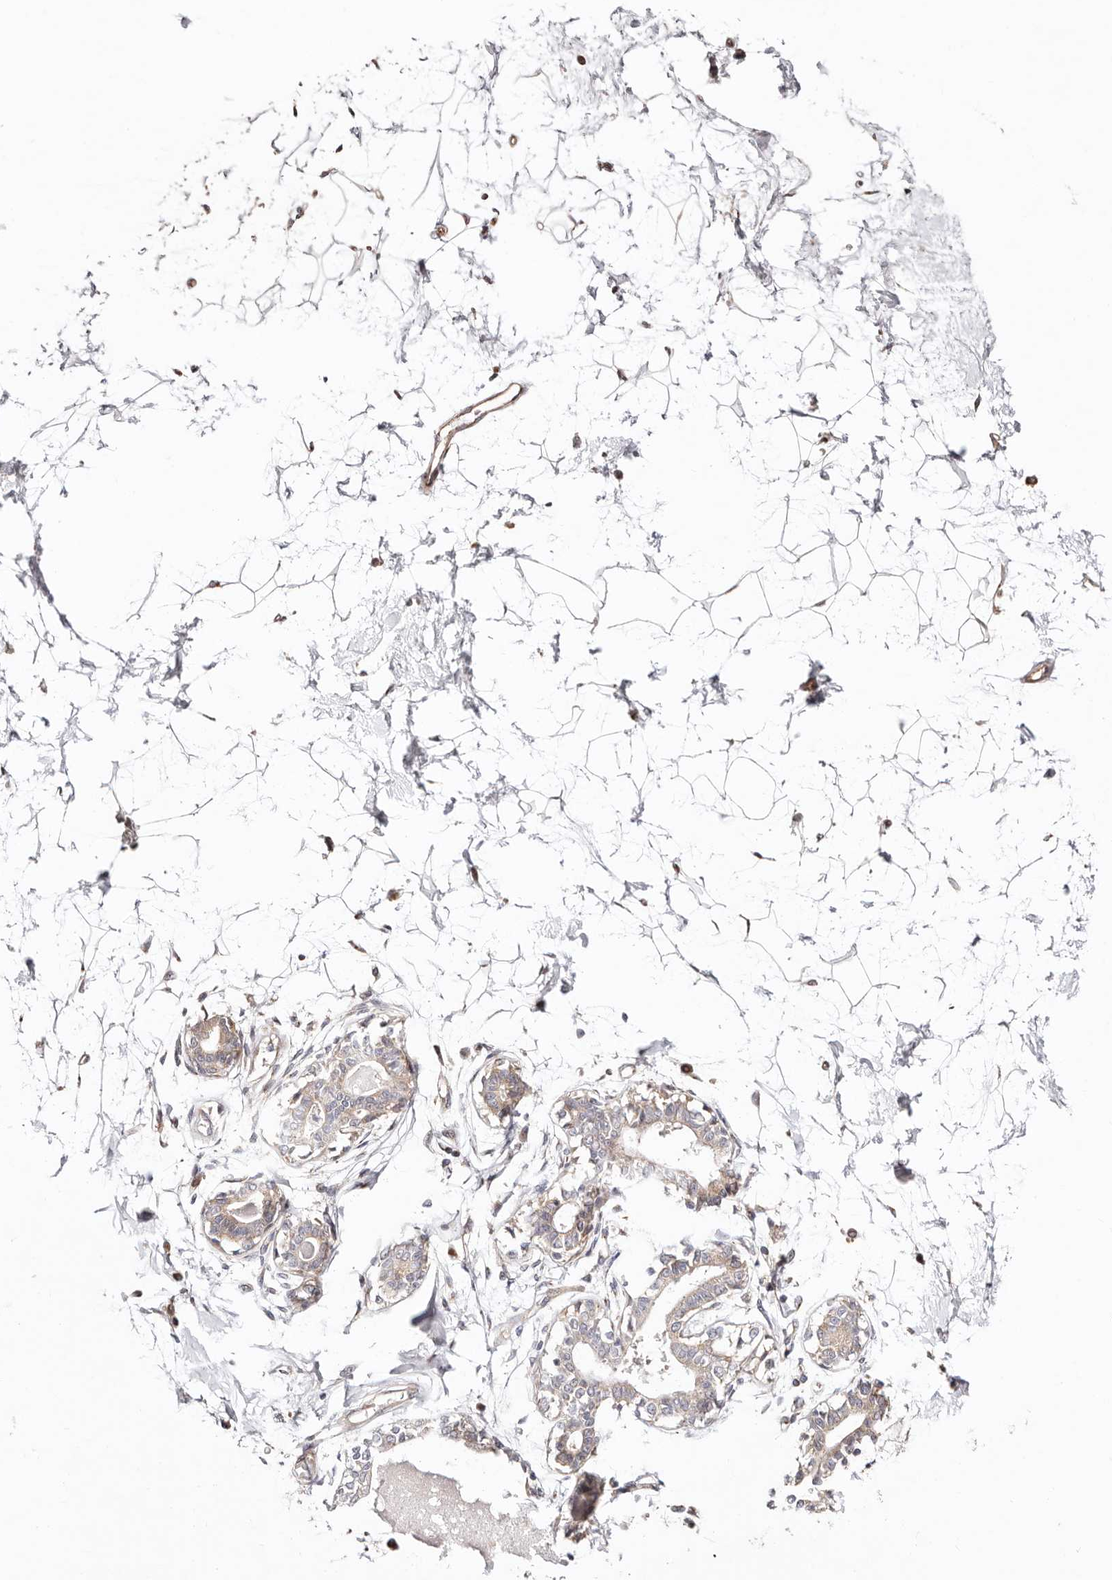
{"staining": {"intensity": "negative", "quantity": "none", "location": "none"}, "tissue": "breast", "cell_type": "Adipocytes", "image_type": "normal", "snomed": [{"axis": "morphology", "description": "Normal tissue, NOS"}, {"axis": "topography", "description": "Breast"}], "caption": "Human breast stained for a protein using immunohistochemistry (IHC) shows no expression in adipocytes.", "gene": "MAPK1", "patient": {"sex": "female", "age": 45}}